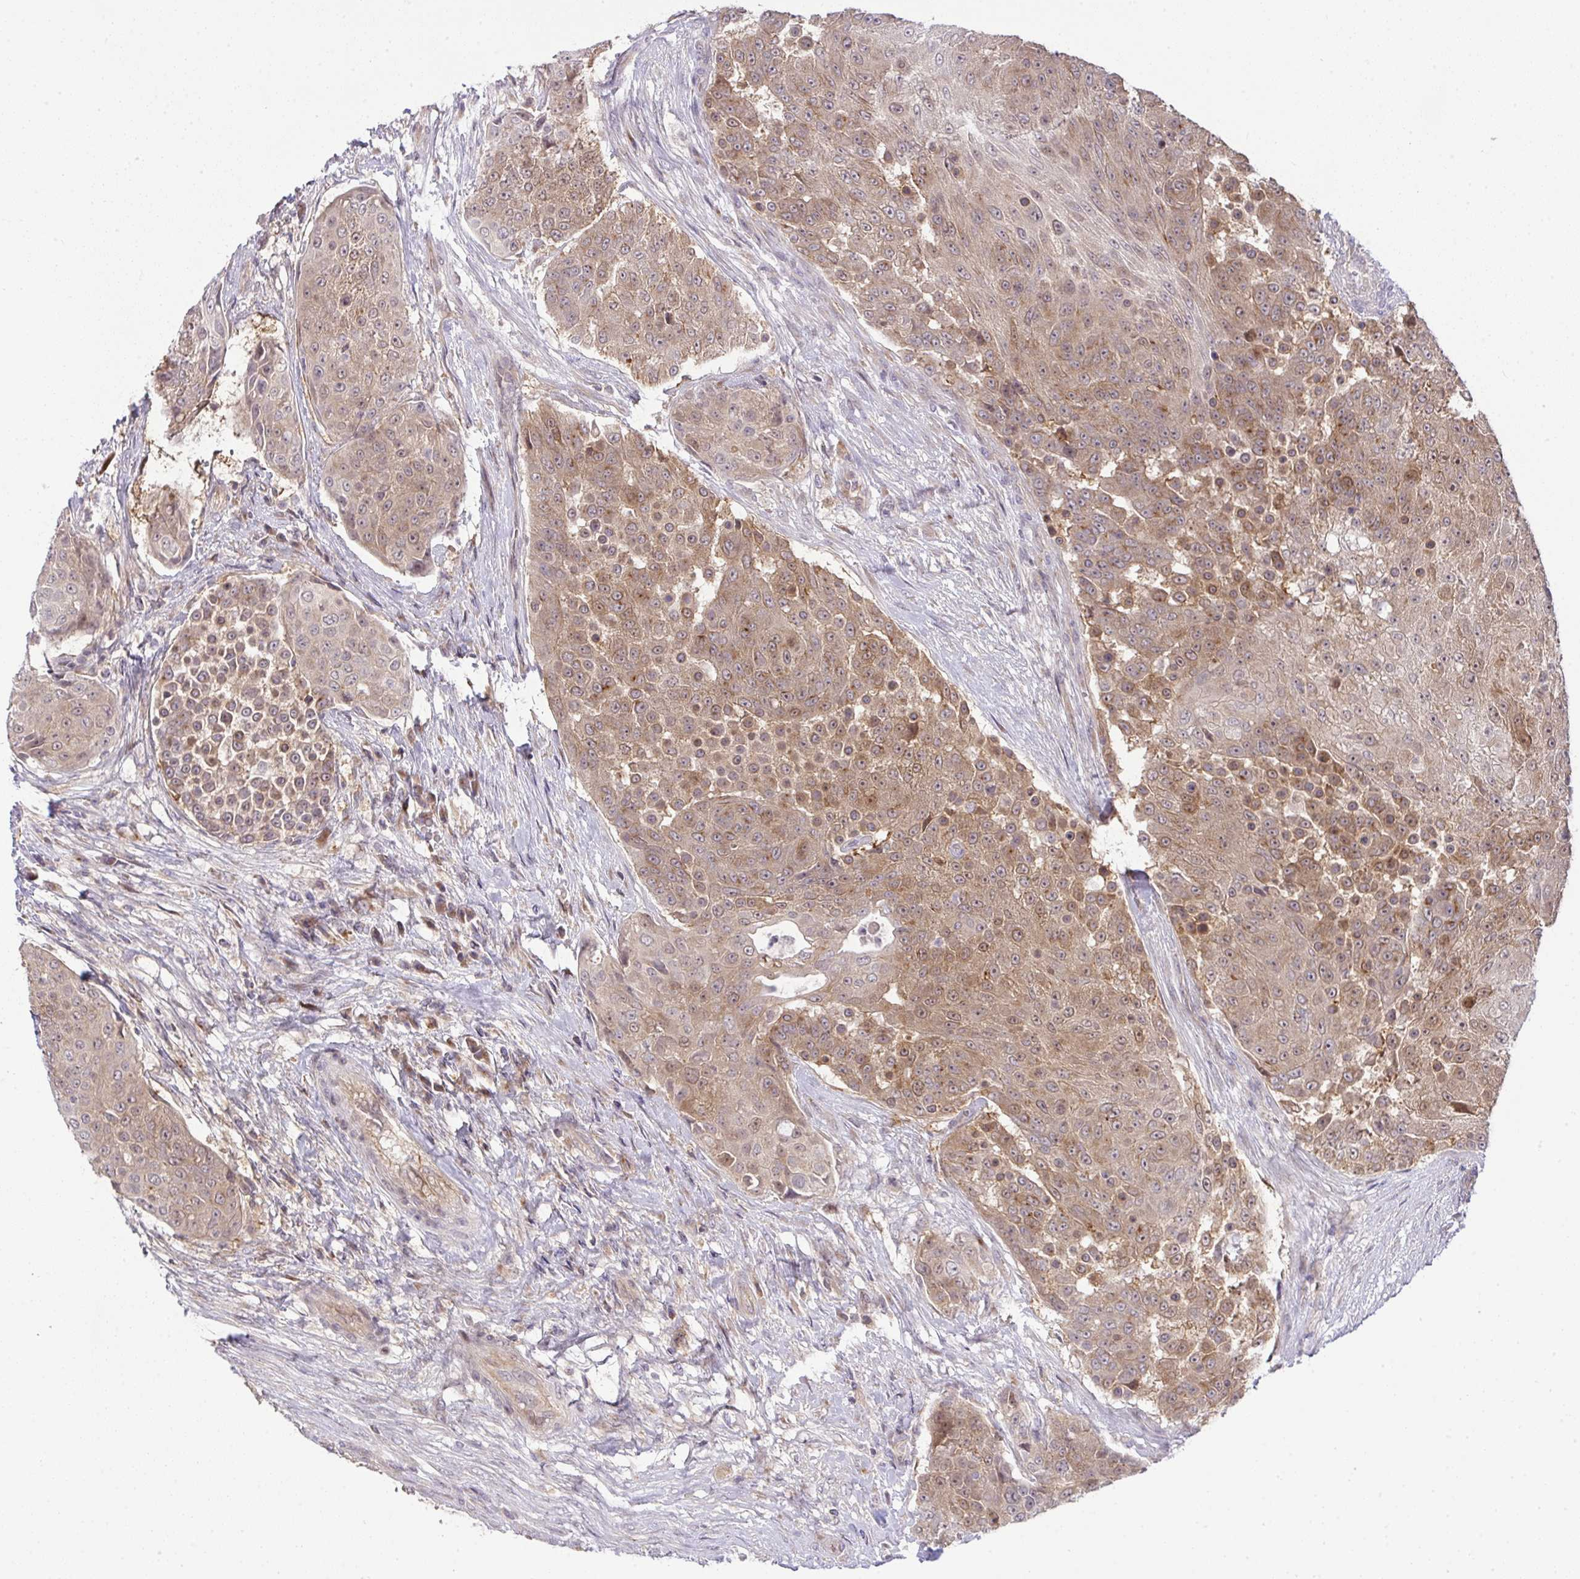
{"staining": {"intensity": "moderate", "quantity": ">75%", "location": "cytoplasmic/membranous"}, "tissue": "urothelial cancer", "cell_type": "Tumor cells", "image_type": "cancer", "snomed": [{"axis": "morphology", "description": "Urothelial carcinoma, High grade"}, {"axis": "topography", "description": "Urinary bladder"}], "caption": "Protein expression by immunohistochemistry (IHC) displays moderate cytoplasmic/membranous staining in about >75% of tumor cells in urothelial cancer.", "gene": "SLC9A6", "patient": {"sex": "female", "age": 63}}